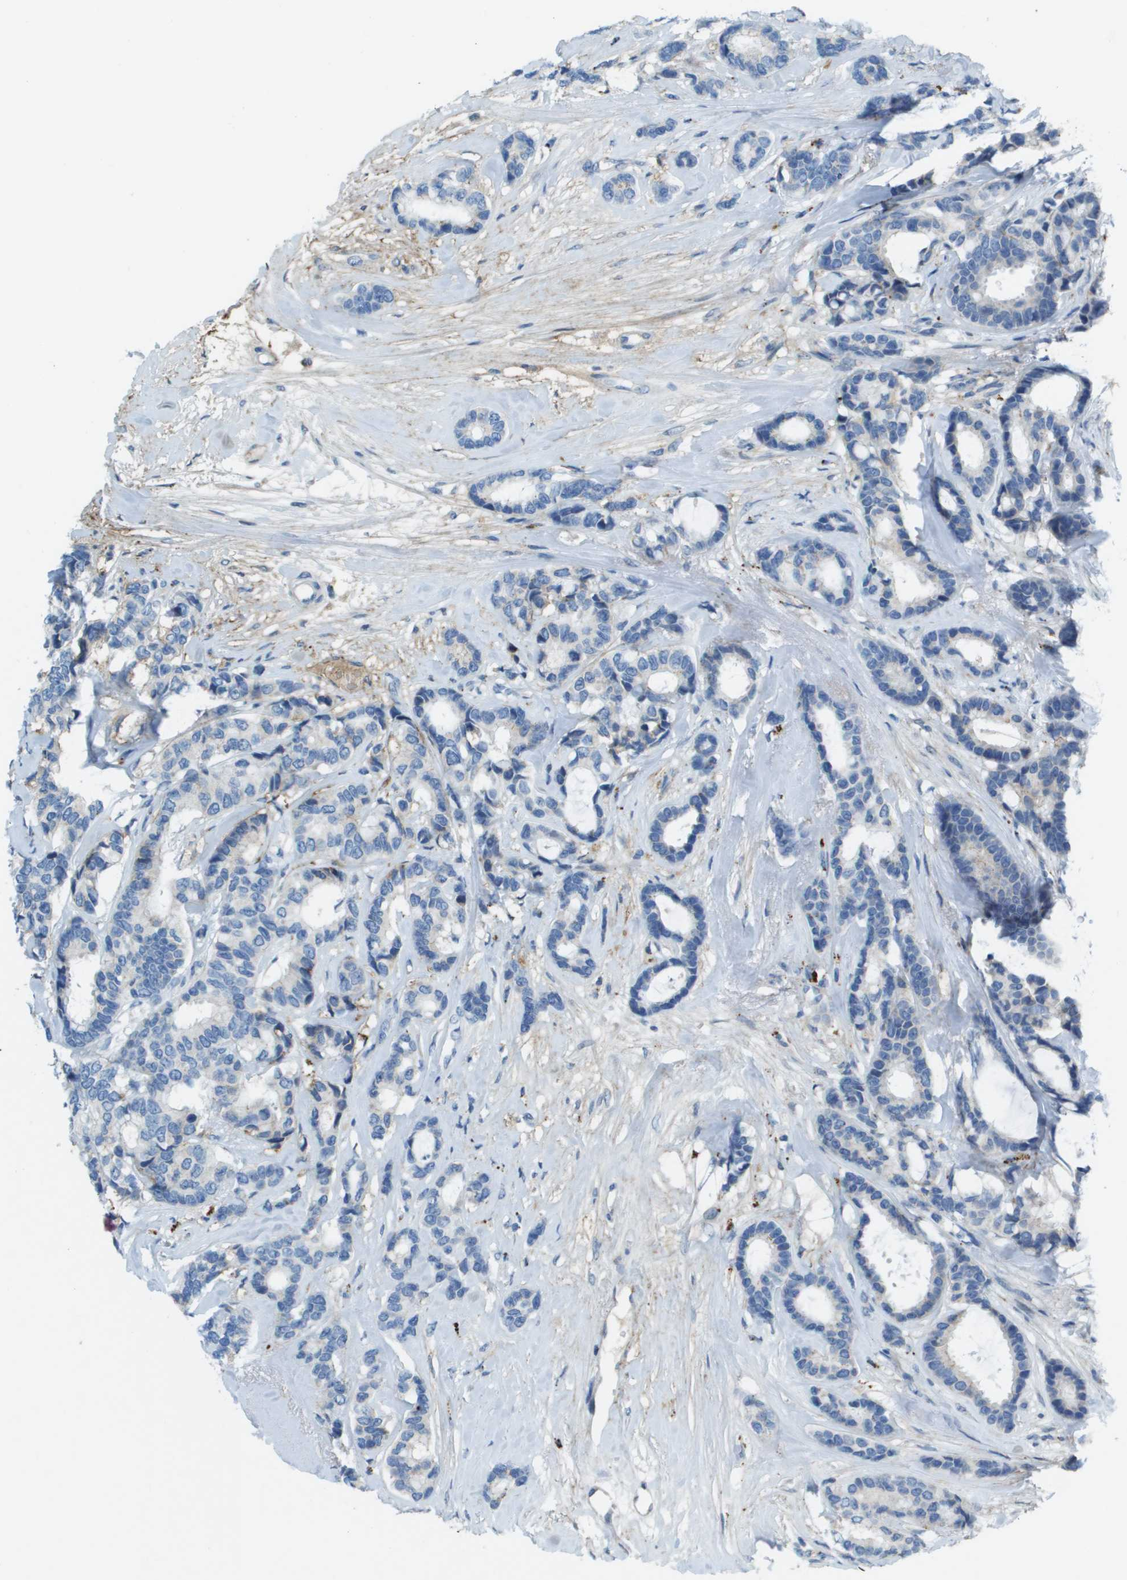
{"staining": {"intensity": "negative", "quantity": "none", "location": "none"}, "tissue": "breast cancer", "cell_type": "Tumor cells", "image_type": "cancer", "snomed": [{"axis": "morphology", "description": "Duct carcinoma"}, {"axis": "topography", "description": "Breast"}], "caption": "Tumor cells are negative for brown protein staining in intraductal carcinoma (breast).", "gene": "SDC1", "patient": {"sex": "female", "age": 87}}